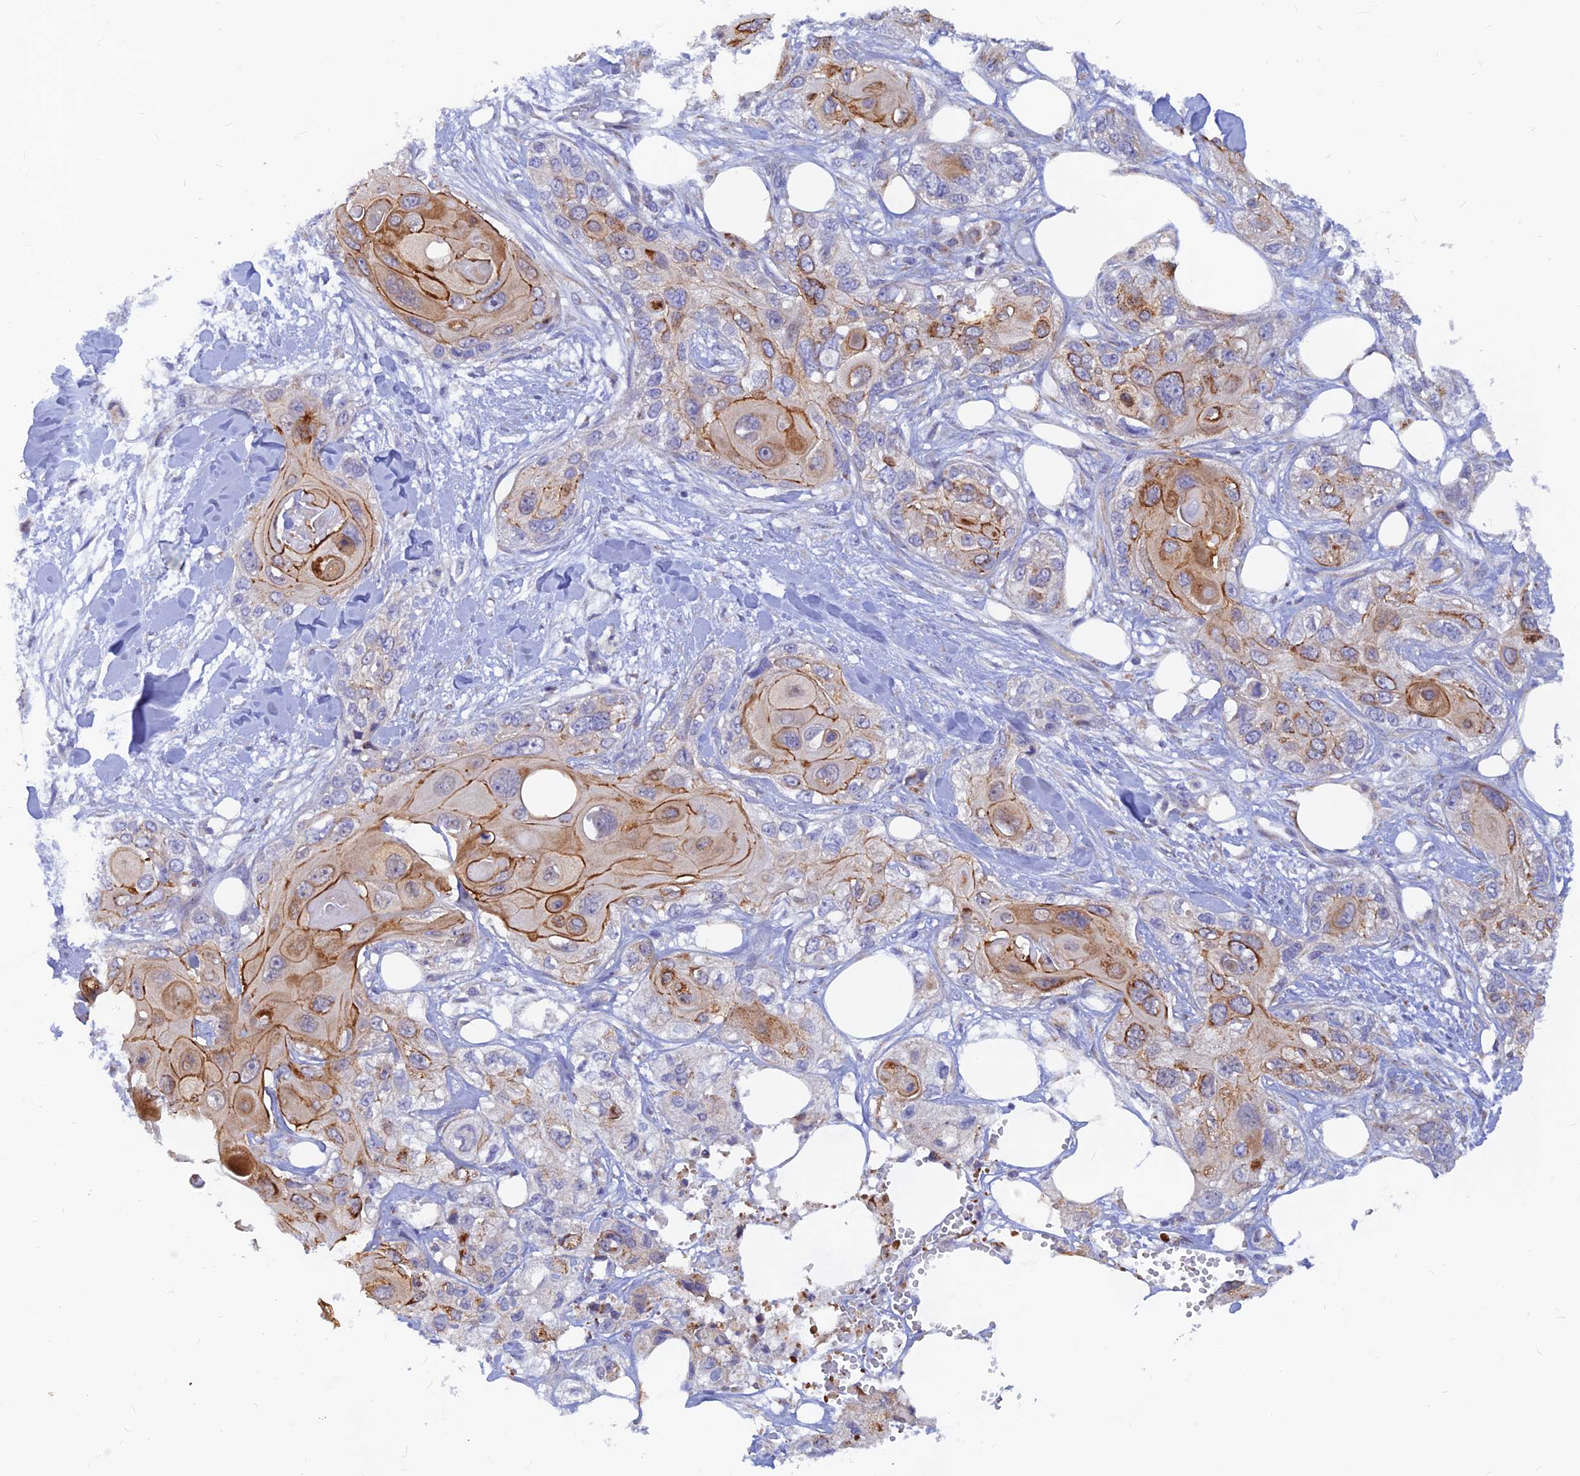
{"staining": {"intensity": "moderate", "quantity": ">75%", "location": "cytoplasmic/membranous"}, "tissue": "skin cancer", "cell_type": "Tumor cells", "image_type": "cancer", "snomed": [{"axis": "morphology", "description": "Normal tissue, NOS"}, {"axis": "morphology", "description": "Squamous cell carcinoma, NOS"}, {"axis": "topography", "description": "Skin"}], "caption": "This is an image of immunohistochemistry (IHC) staining of squamous cell carcinoma (skin), which shows moderate expression in the cytoplasmic/membranous of tumor cells.", "gene": "DNAJC16", "patient": {"sex": "male", "age": 72}}